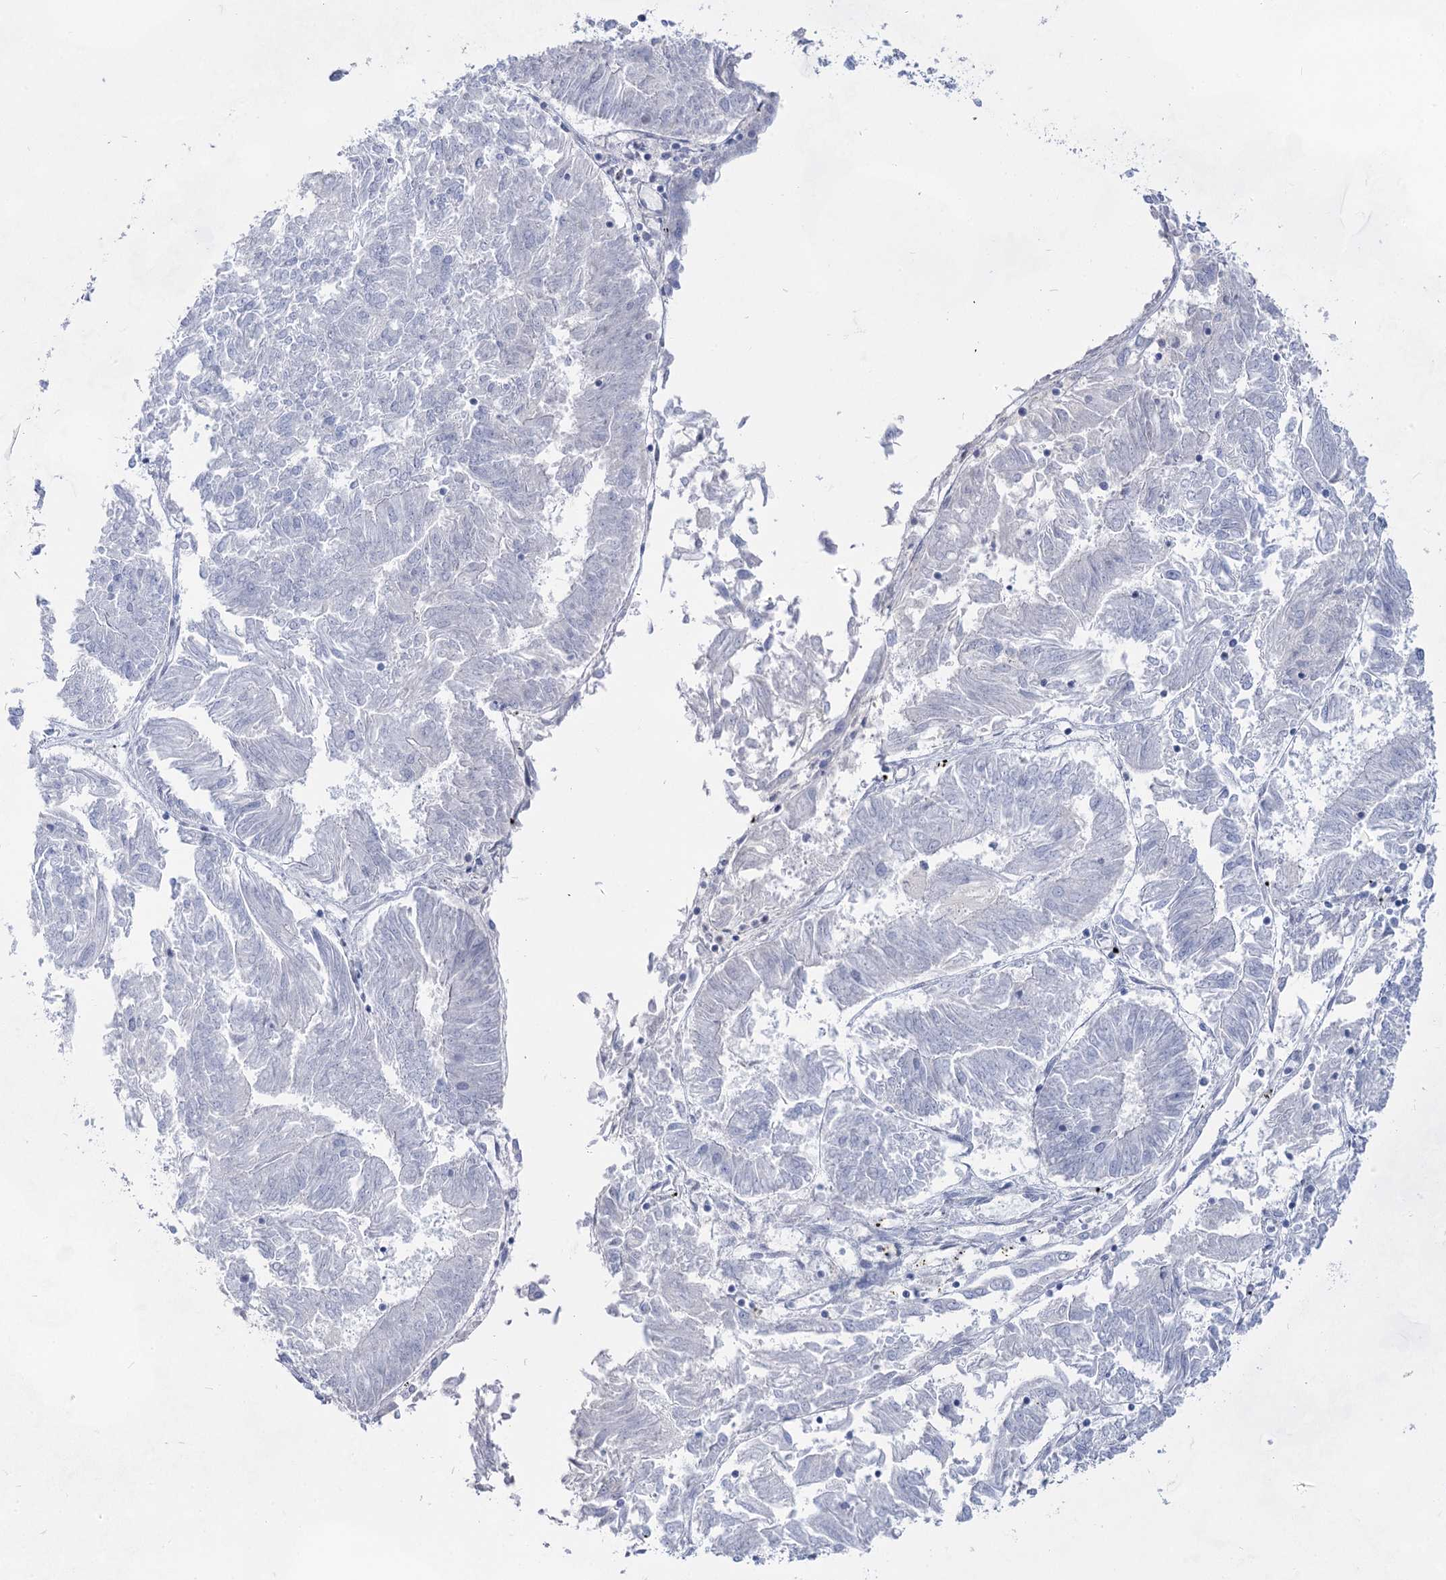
{"staining": {"intensity": "negative", "quantity": "none", "location": "none"}, "tissue": "endometrial cancer", "cell_type": "Tumor cells", "image_type": "cancer", "snomed": [{"axis": "morphology", "description": "Adenocarcinoma, NOS"}, {"axis": "topography", "description": "Endometrium"}], "caption": "A high-resolution histopathology image shows immunohistochemistry (IHC) staining of endometrial adenocarcinoma, which demonstrates no significant staining in tumor cells.", "gene": "ACRV1", "patient": {"sex": "female", "age": 58}}